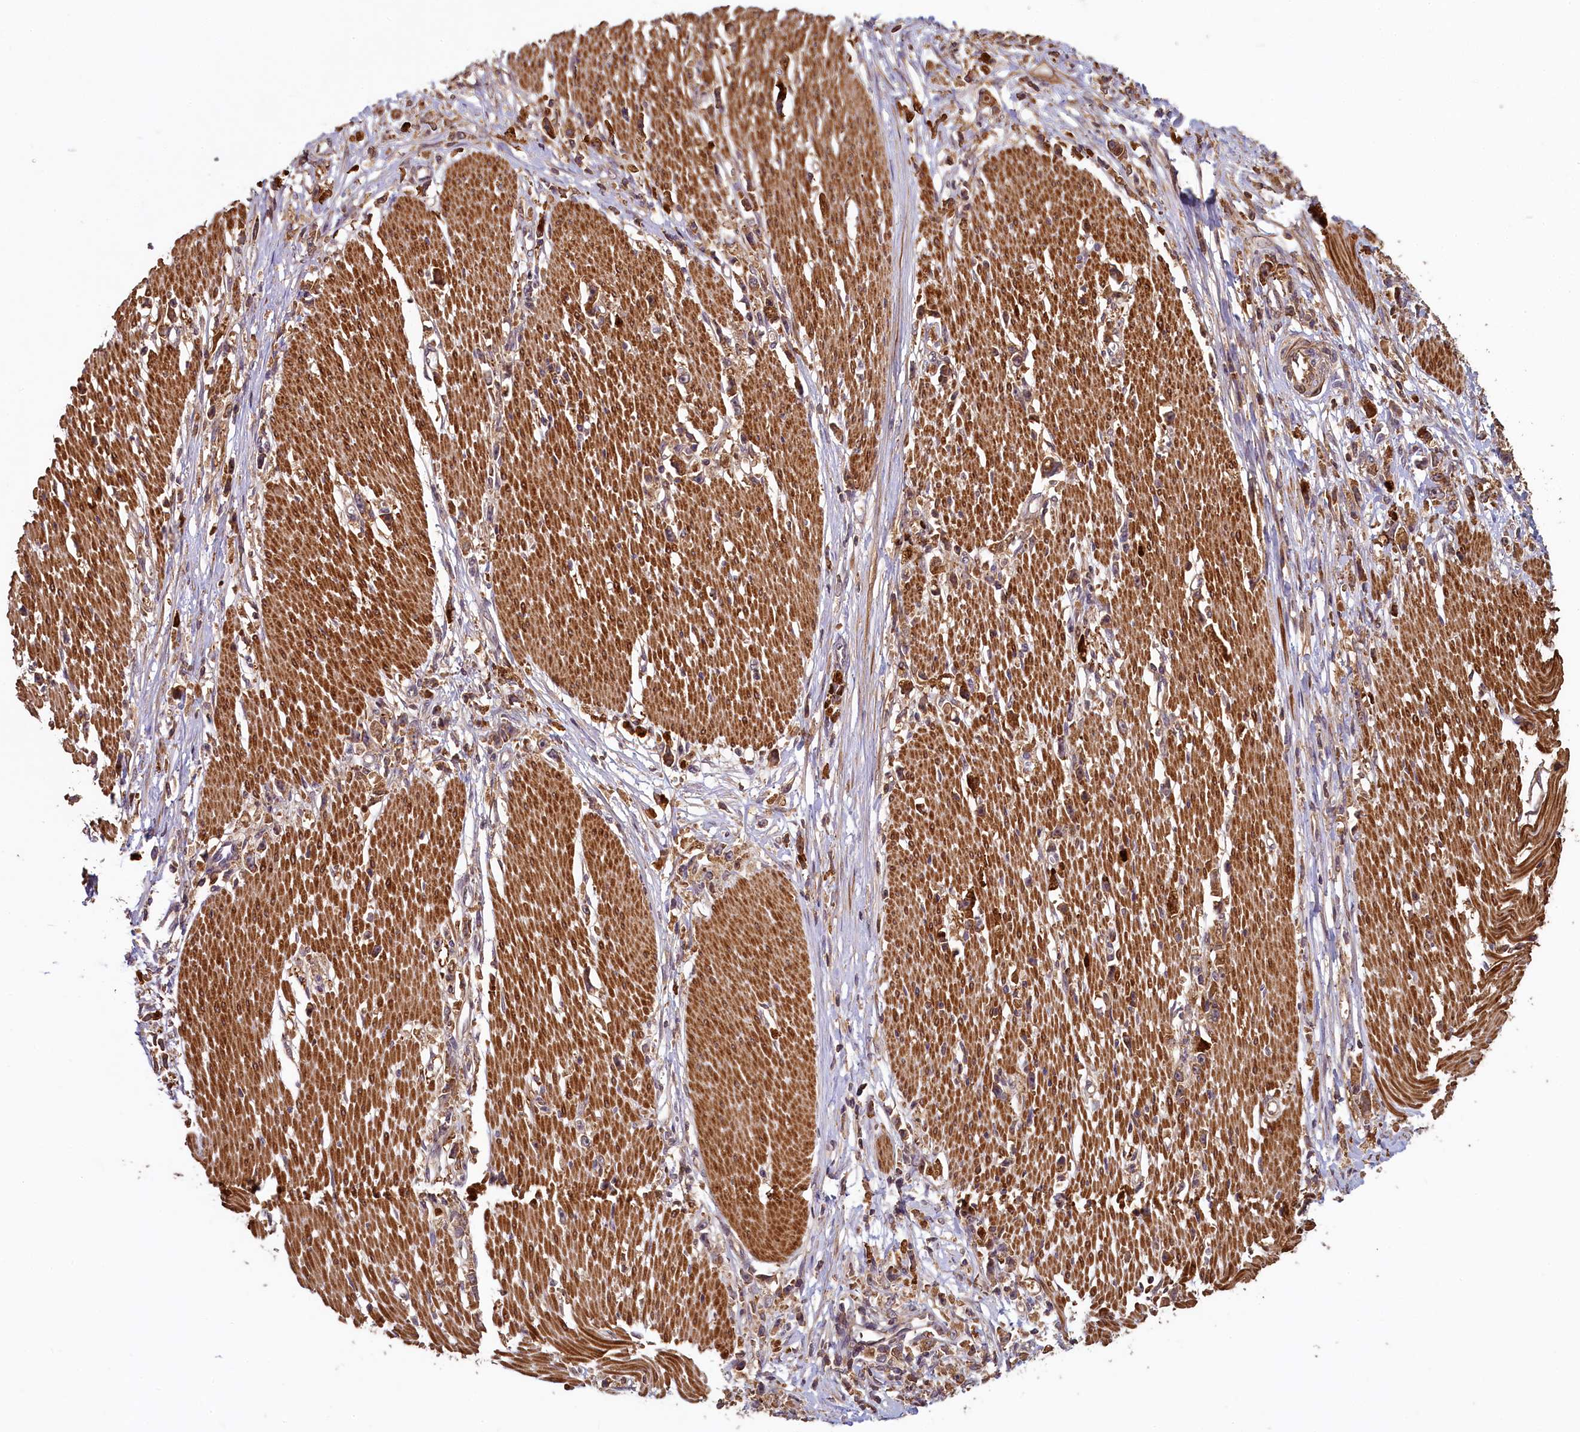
{"staining": {"intensity": "moderate", "quantity": ">75%", "location": "cytoplasmic/membranous"}, "tissue": "stomach cancer", "cell_type": "Tumor cells", "image_type": "cancer", "snomed": [{"axis": "morphology", "description": "Adenocarcinoma, NOS"}, {"axis": "topography", "description": "Stomach"}], "caption": "Moderate cytoplasmic/membranous expression is appreciated in about >75% of tumor cells in stomach cancer.", "gene": "NUDT6", "patient": {"sex": "female", "age": 59}}